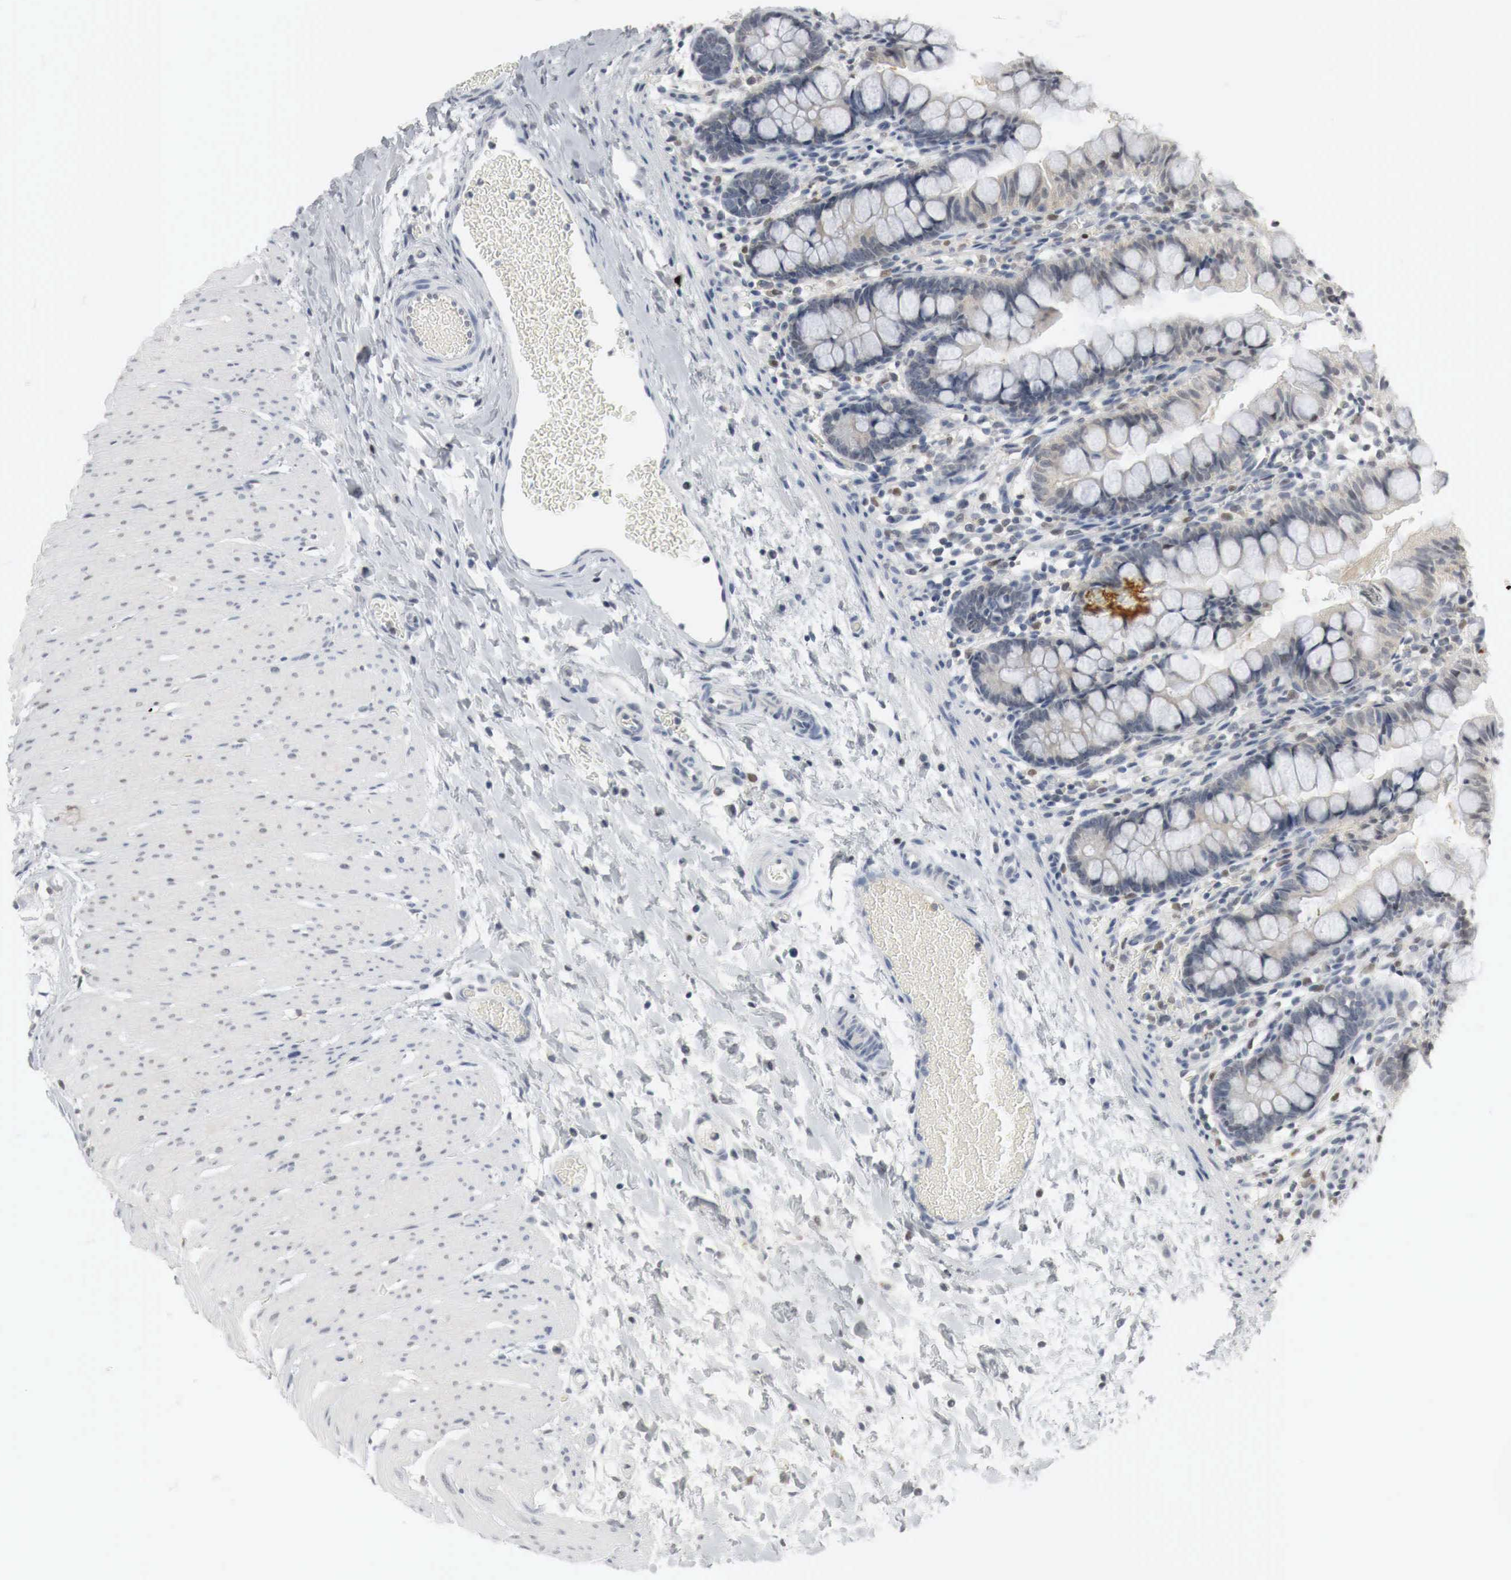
{"staining": {"intensity": "moderate", "quantity": "<25%", "location": "cytoplasmic/membranous,nuclear"}, "tissue": "small intestine", "cell_type": "Glandular cells", "image_type": "normal", "snomed": [{"axis": "morphology", "description": "Normal tissue, NOS"}, {"axis": "topography", "description": "Small intestine"}], "caption": "Approximately <25% of glandular cells in unremarkable small intestine show moderate cytoplasmic/membranous,nuclear protein expression as visualized by brown immunohistochemical staining.", "gene": "MYC", "patient": {"sex": "male", "age": 1}}